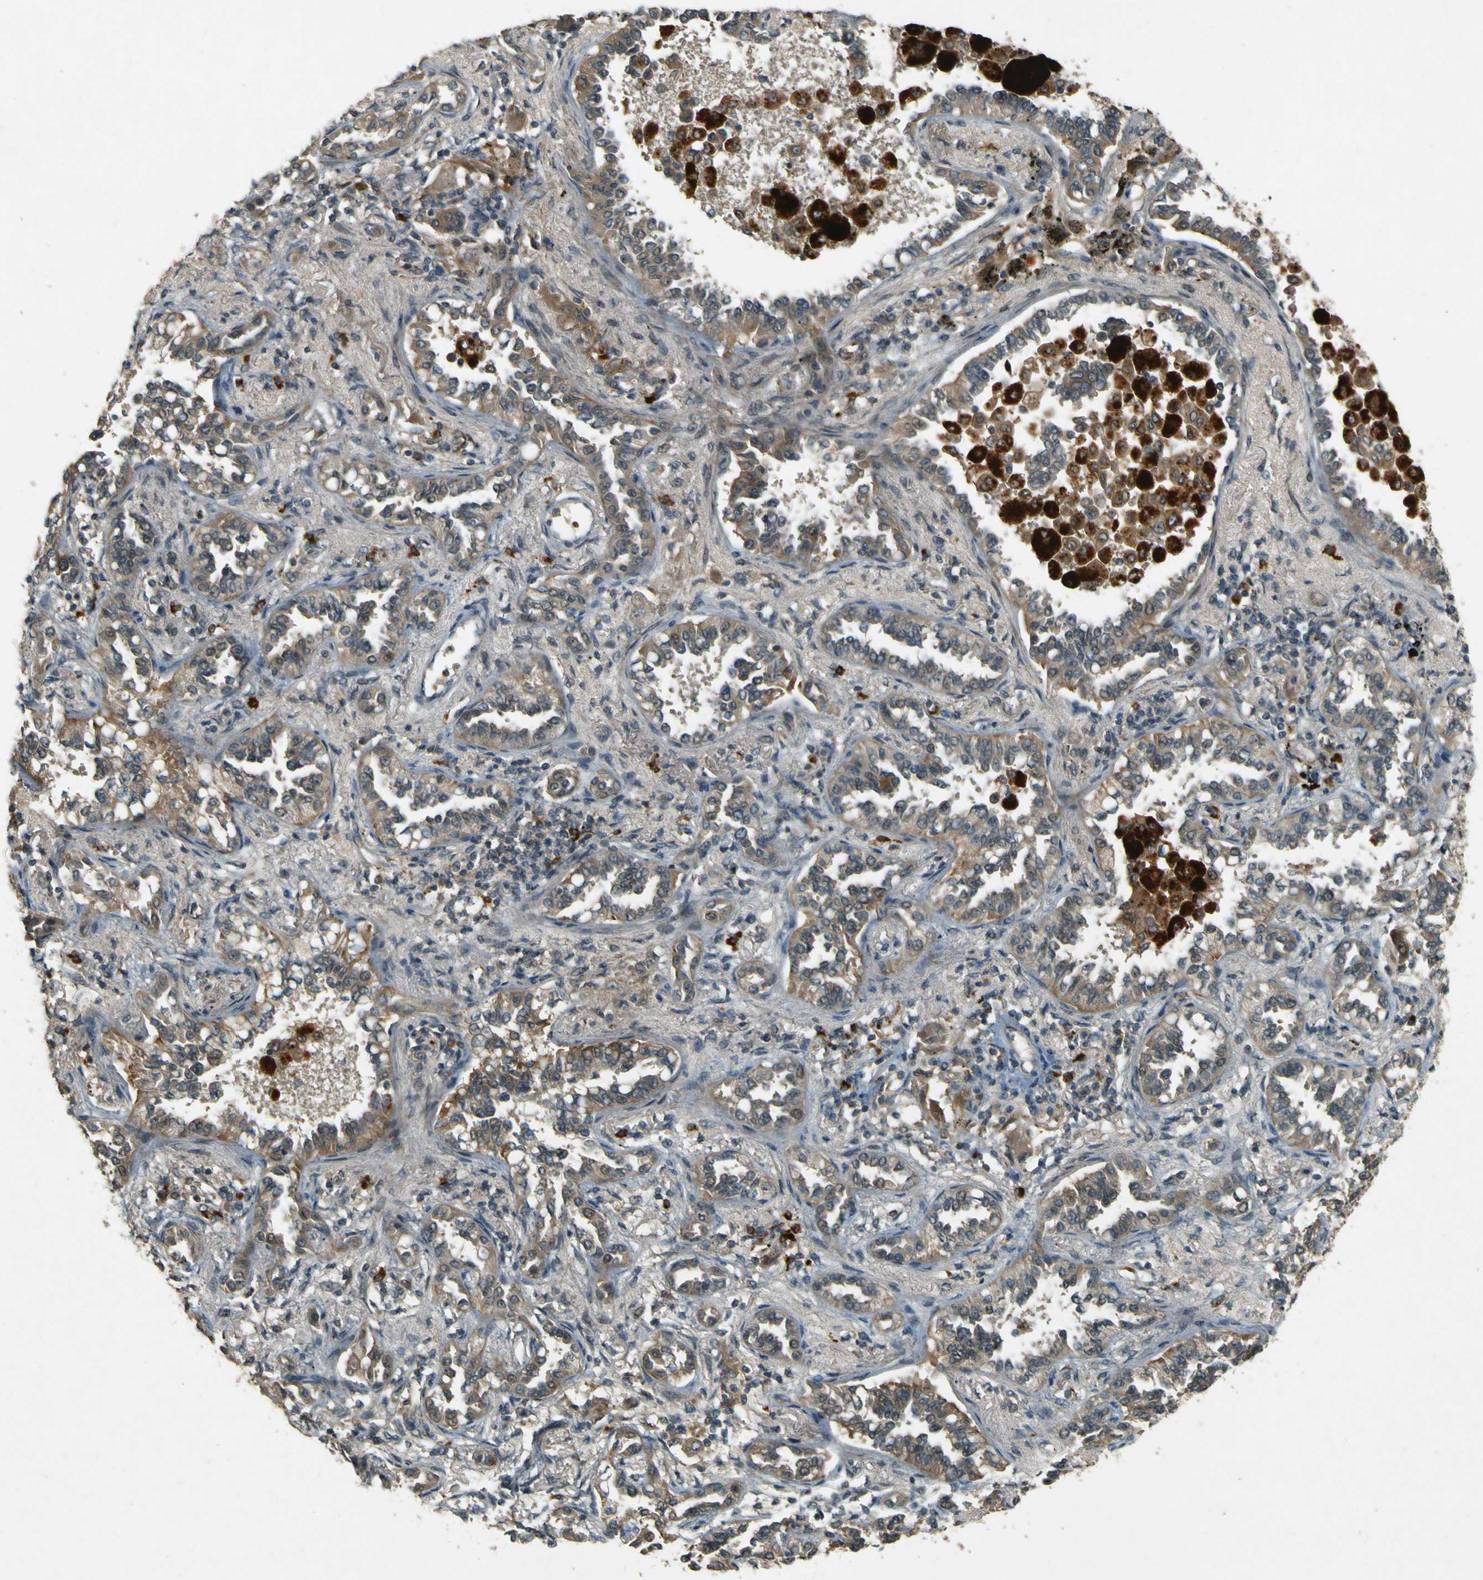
{"staining": {"intensity": "weak", "quantity": ">75%", "location": "cytoplasmic/membranous"}, "tissue": "lung cancer", "cell_type": "Tumor cells", "image_type": "cancer", "snomed": [{"axis": "morphology", "description": "Normal tissue, NOS"}, {"axis": "morphology", "description": "Adenocarcinoma, NOS"}, {"axis": "topography", "description": "Lung"}], "caption": "Weak cytoplasmic/membranous staining for a protein is seen in approximately >75% of tumor cells of lung cancer (adenocarcinoma) using IHC.", "gene": "MPDZ", "patient": {"sex": "male", "age": 59}}